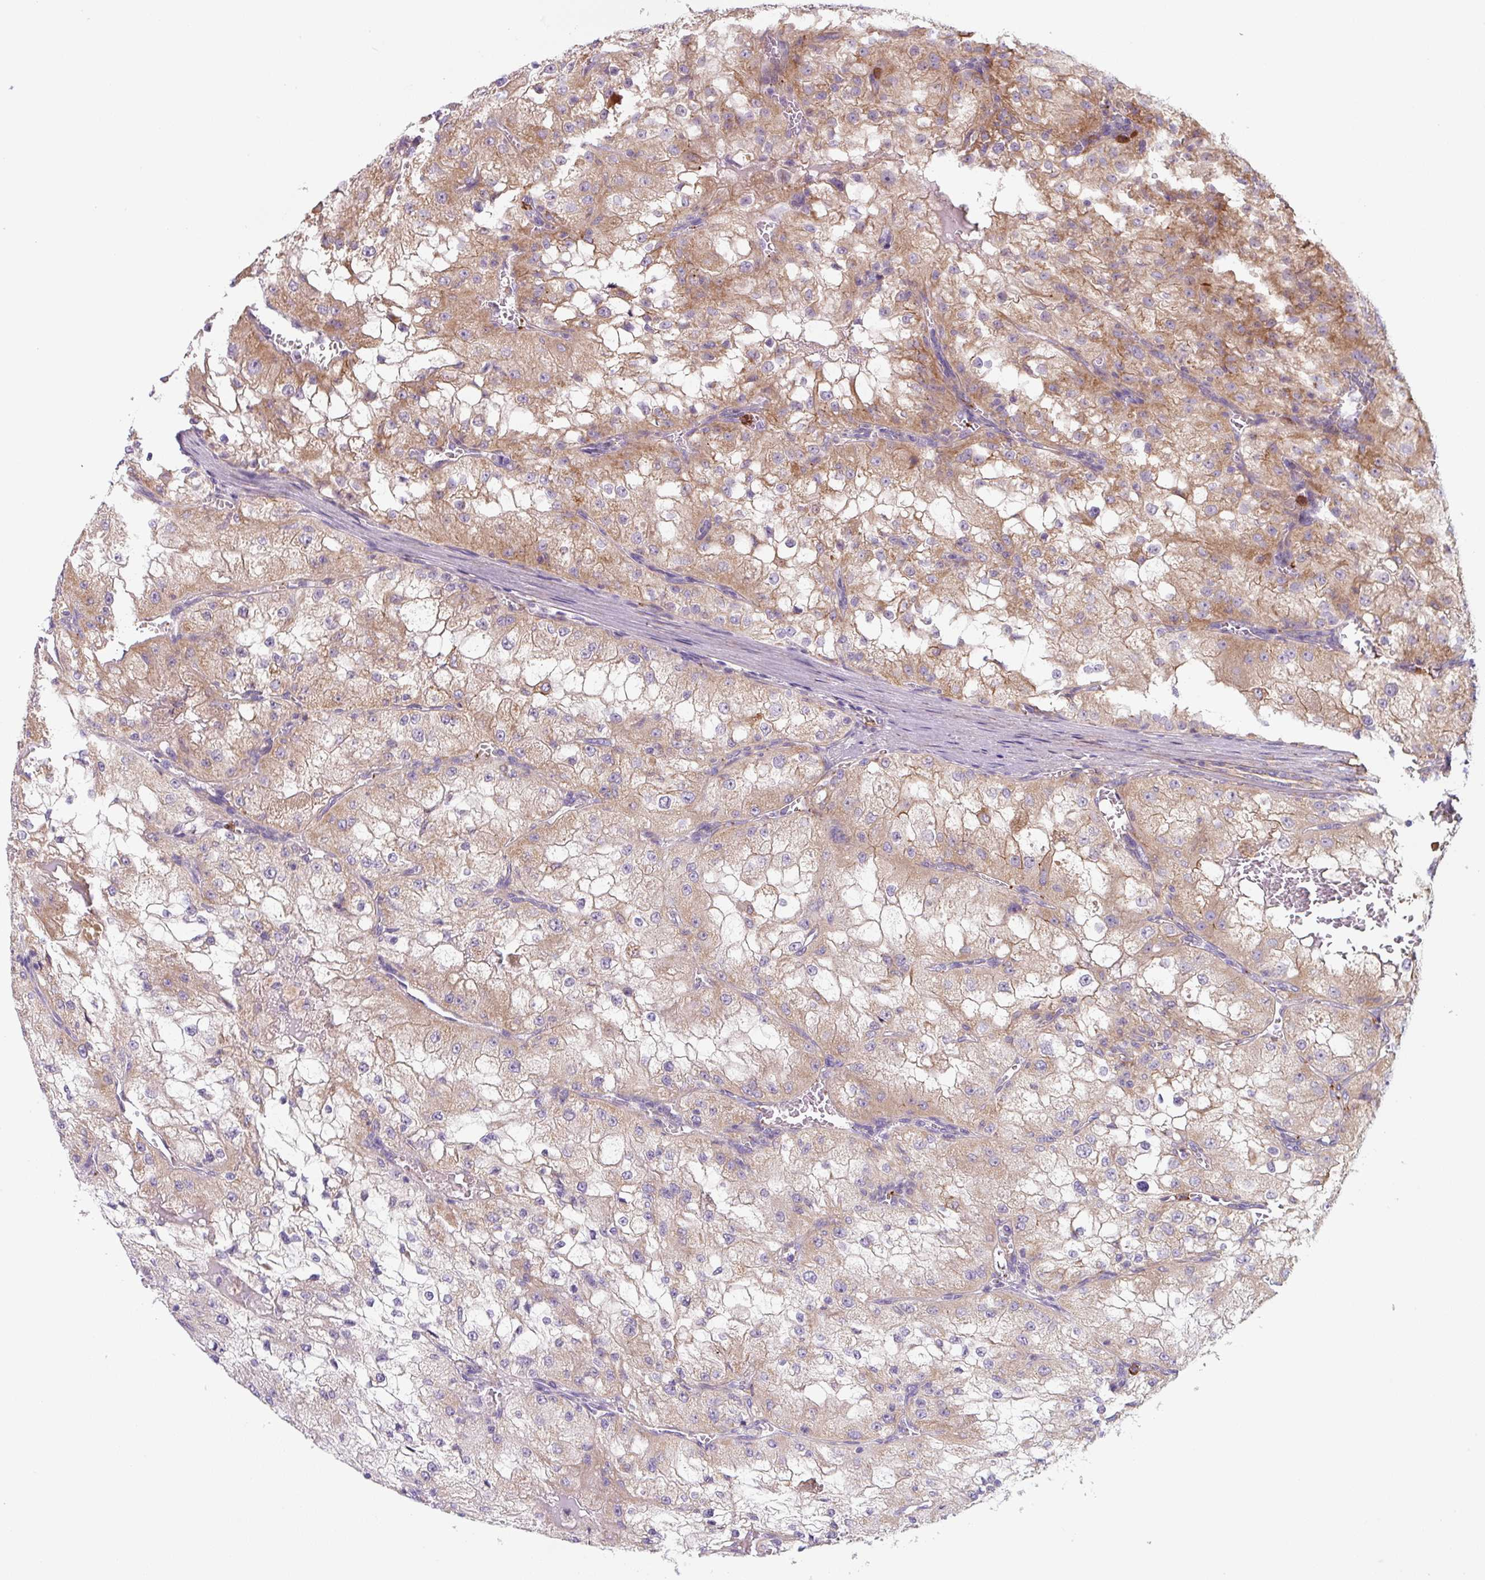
{"staining": {"intensity": "weak", "quantity": "25%-75%", "location": "cytoplasmic/membranous"}, "tissue": "renal cancer", "cell_type": "Tumor cells", "image_type": "cancer", "snomed": [{"axis": "morphology", "description": "Adenocarcinoma, NOS"}, {"axis": "topography", "description": "Kidney"}], "caption": "High-magnification brightfield microscopy of renal cancer (adenocarcinoma) stained with DAB (3,3'-diaminobenzidine) (brown) and counterstained with hematoxylin (blue). tumor cells exhibit weak cytoplasmic/membranous positivity is seen in approximately25%-75% of cells. The staining was performed using DAB (3,3'-diaminobenzidine) to visualize the protein expression in brown, while the nuclei were stained in blue with hematoxylin (Magnification: 20x).", "gene": "DHFR2", "patient": {"sex": "female", "age": 74}}